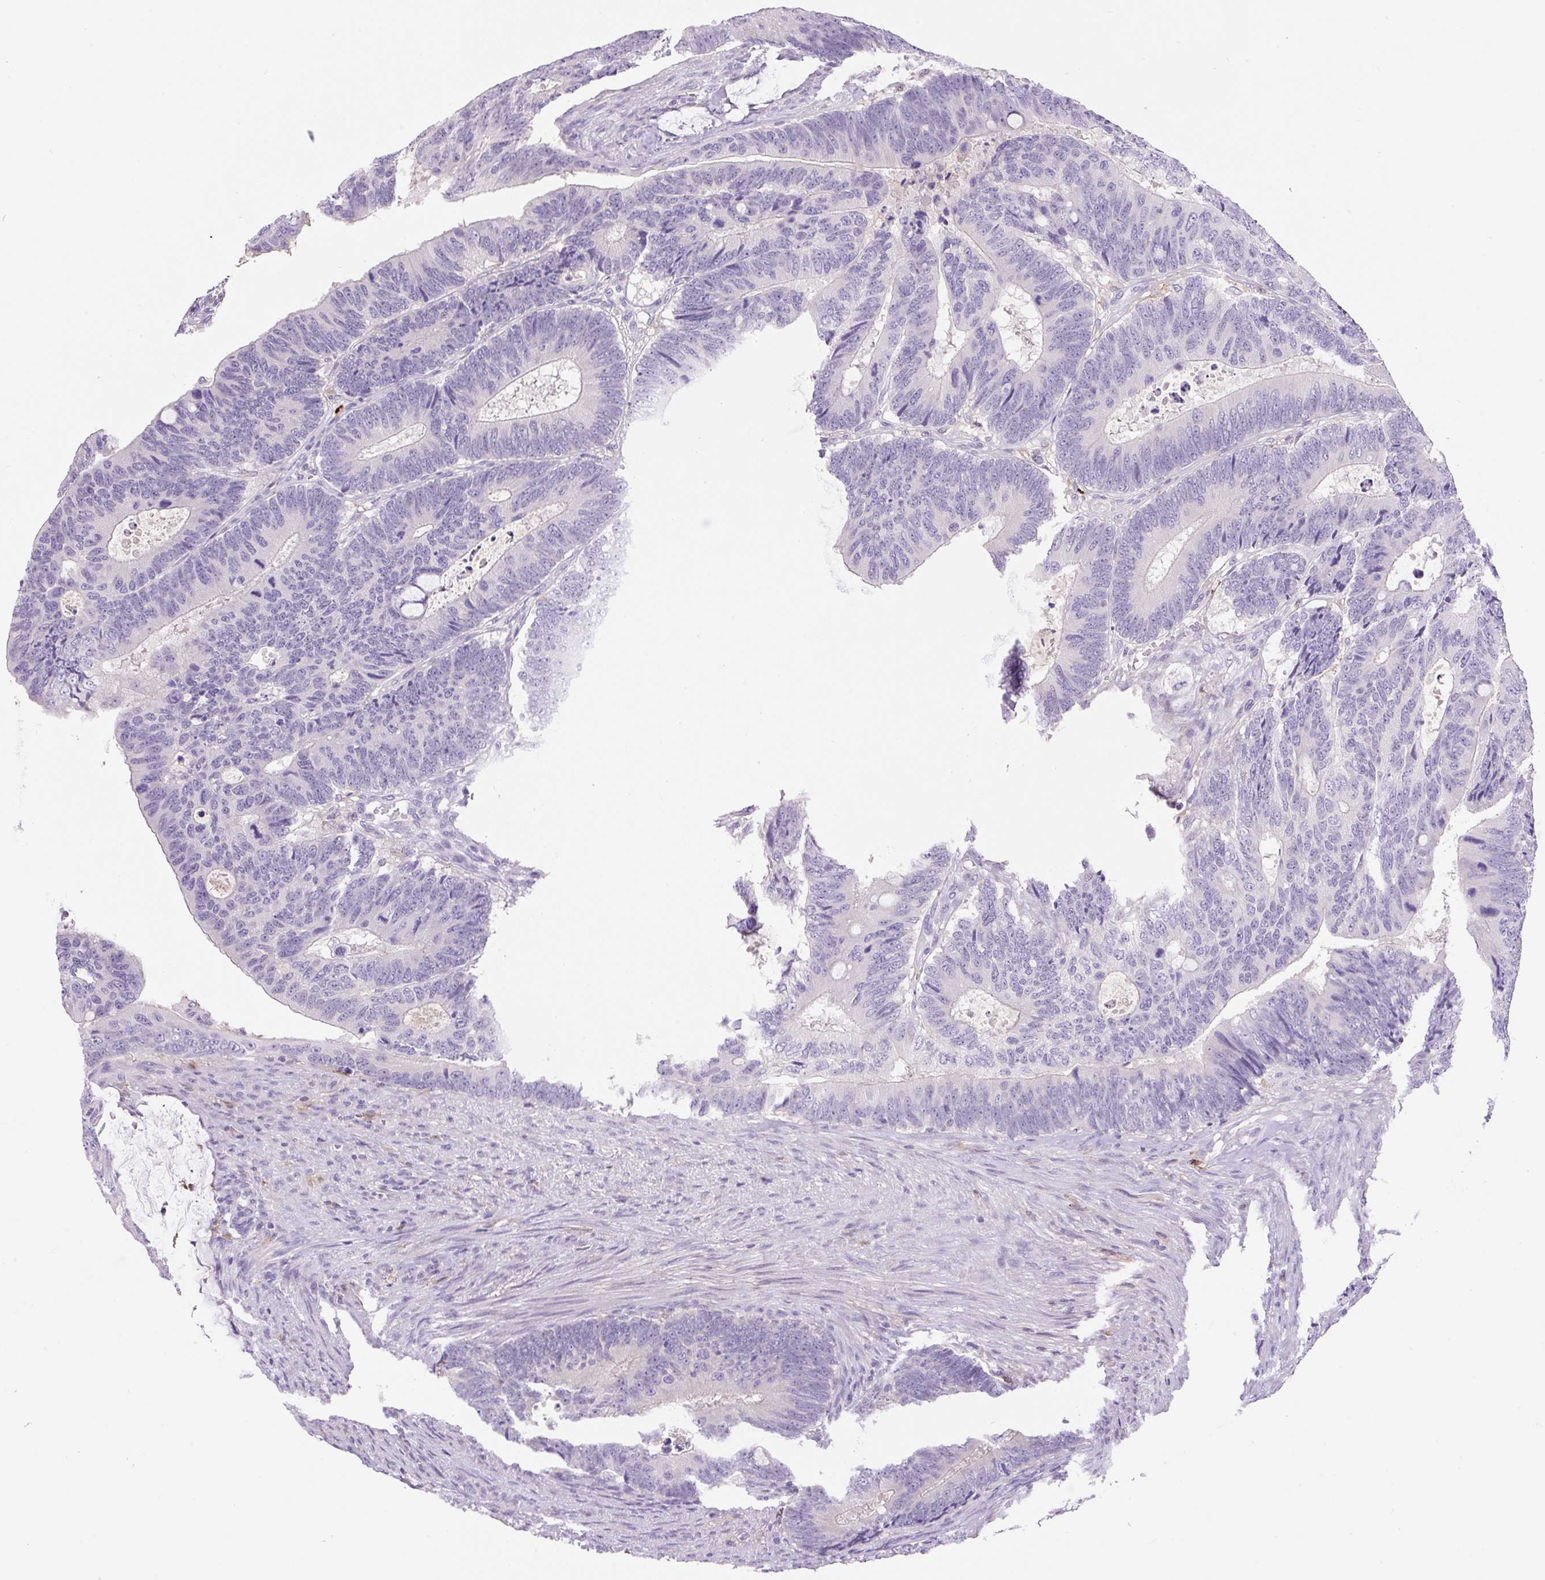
{"staining": {"intensity": "negative", "quantity": "none", "location": "none"}, "tissue": "colorectal cancer", "cell_type": "Tumor cells", "image_type": "cancer", "snomed": [{"axis": "morphology", "description": "Adenocarcinoma, NOS"}, {"axis": "topography", "description": "Colon"}], "caption": "A photomicrograph of human colorectal adenocarcinoma is negative for staining in tumor cells.", "gene": "TDRD15", "patient": {"sex": "male", "age": 62}}